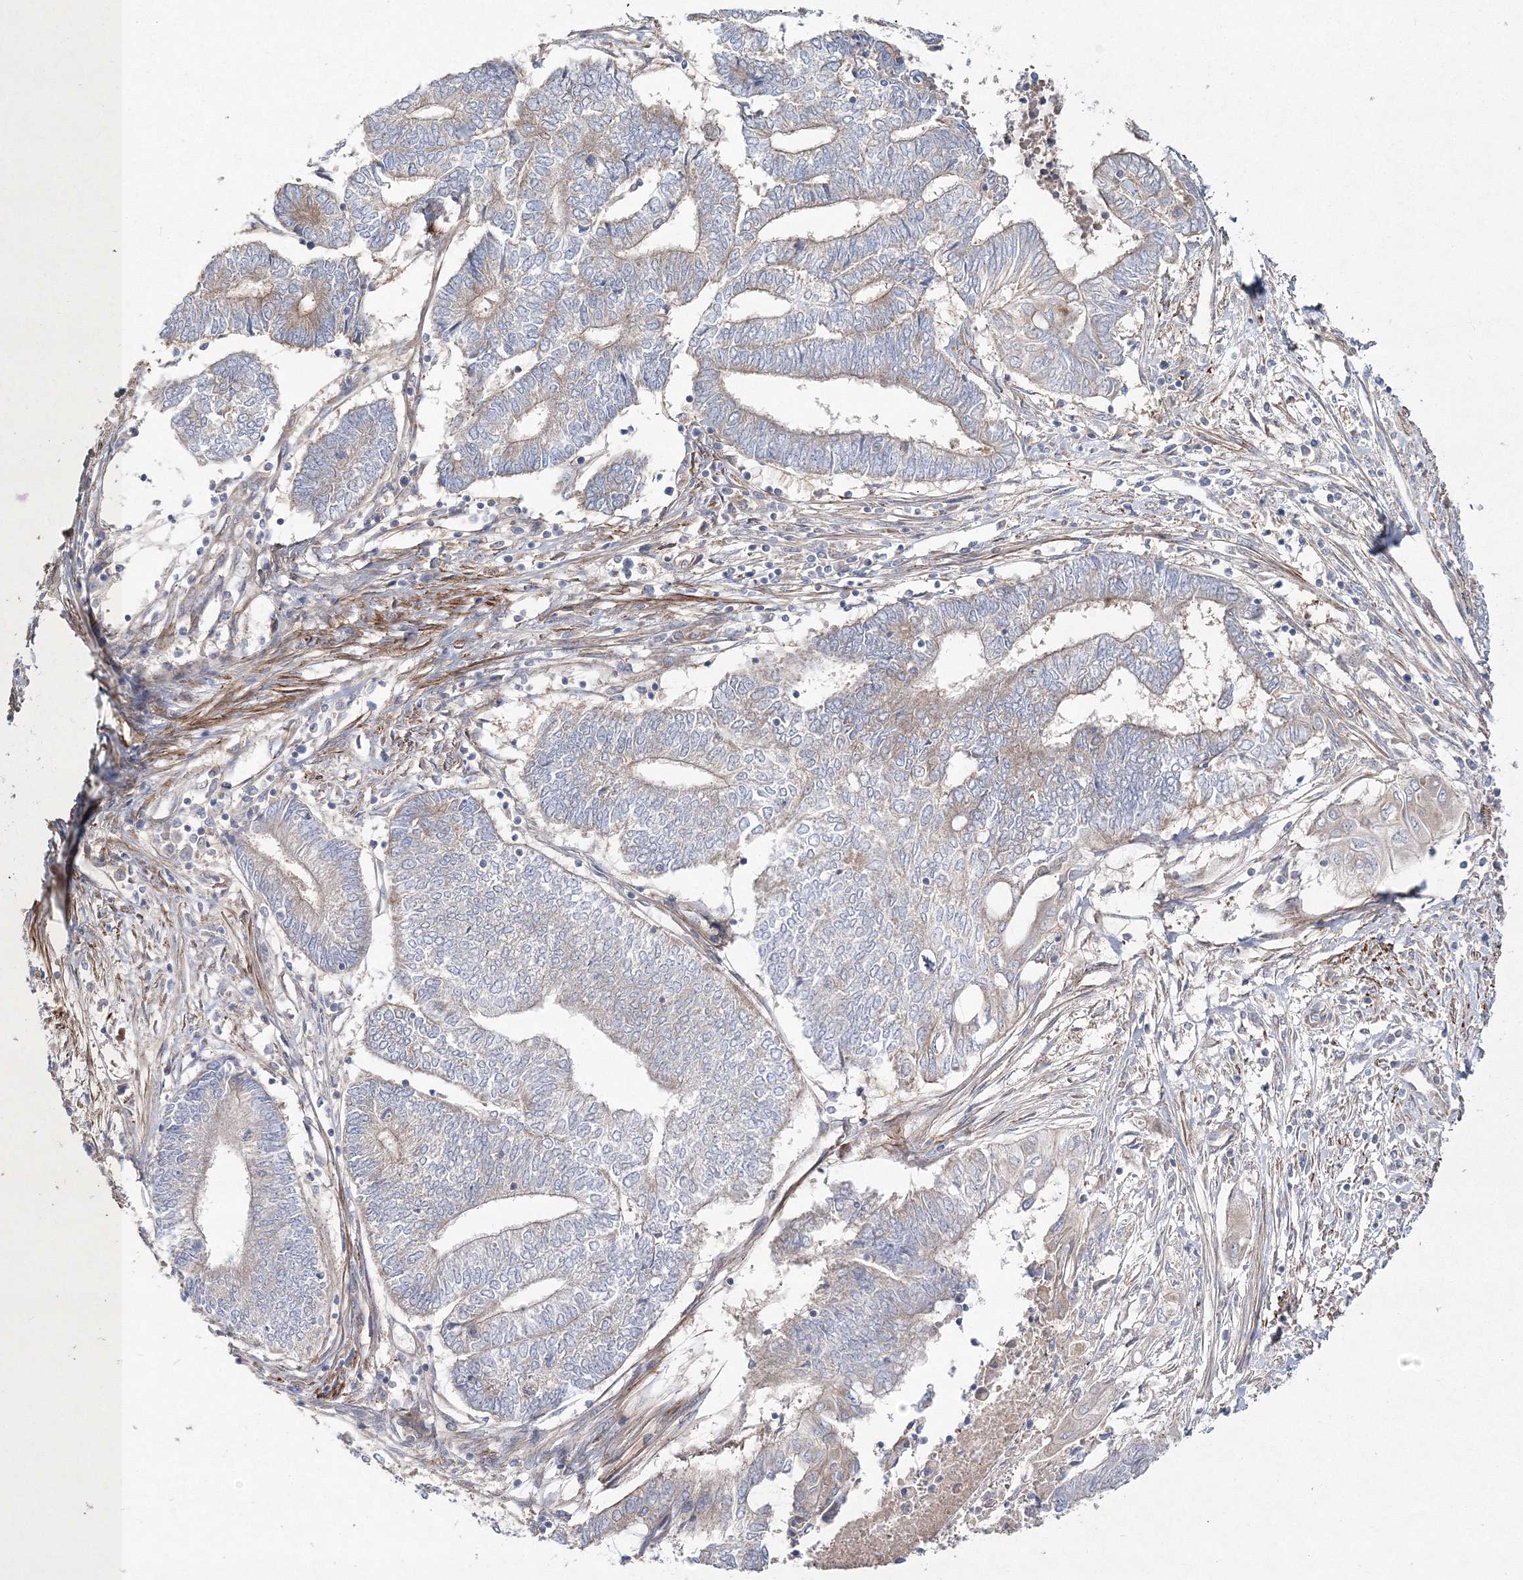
{"staining": {"intensity": "weak", "quantity": "25%-75%", "location": "cytoplasmic/membranous"}, "tissue": "endometrial cancer", "cell_type": "Tumor cells", "image_type": "cancer", "snomed": [{"axis": "morphology", "description": "Adenocarcinoma, NOS"}, {"axis": "topography", "description": "Uterus"}, {"axis": "topography", "description": "Endometrium"}], "caption": "IHC (DAB) staining of endometrial cancer (adenocarcinoma) shows weak cytoplasmic/membranous protein expression in approximately 25%-75% of tumor cells.", "gene": "ZSWIM6", "patient": {"sex": "female", "age": 70}}